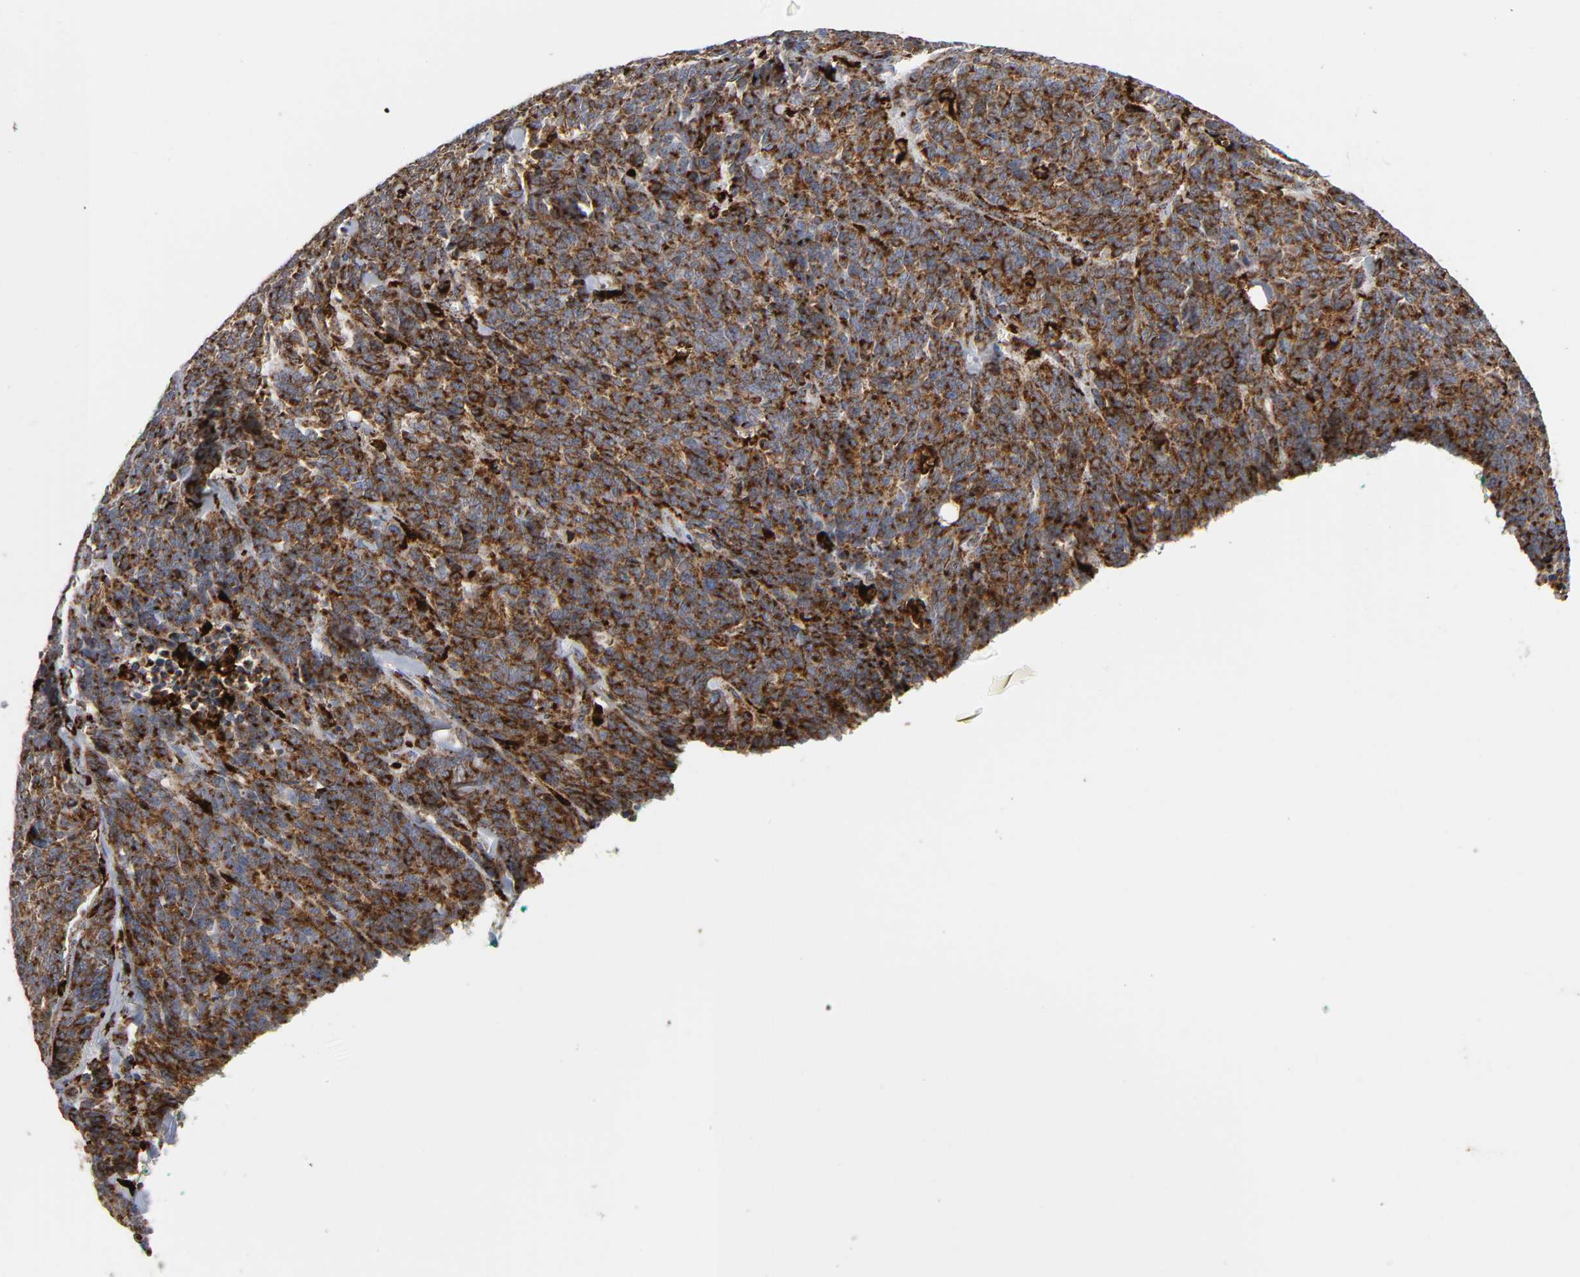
{"staining": {"intensity": "strong", "quantity": ">75%", "location": "cytoplasmic/membranous"}, "tissue": "lung cancer", "cell_type": "Tumor cells", "image_type": "cancer", "snomed": [{"axis": "morphology", "description": "Neoplasm, malignant, NOS"}, {"axis": "topography", "description": "Lung"}], "caption": "Lung cancer (neoplasm (malignant)) was stained to show a protein in brown. There is high levels of strong cytoplasmic/membranous expression in about >75% of tumor cells. (brown staining indicates protein expression, while blue staining denotes nuclei).", "gene": "PSAP", "patient": {"sex": "female", "age": 58}}